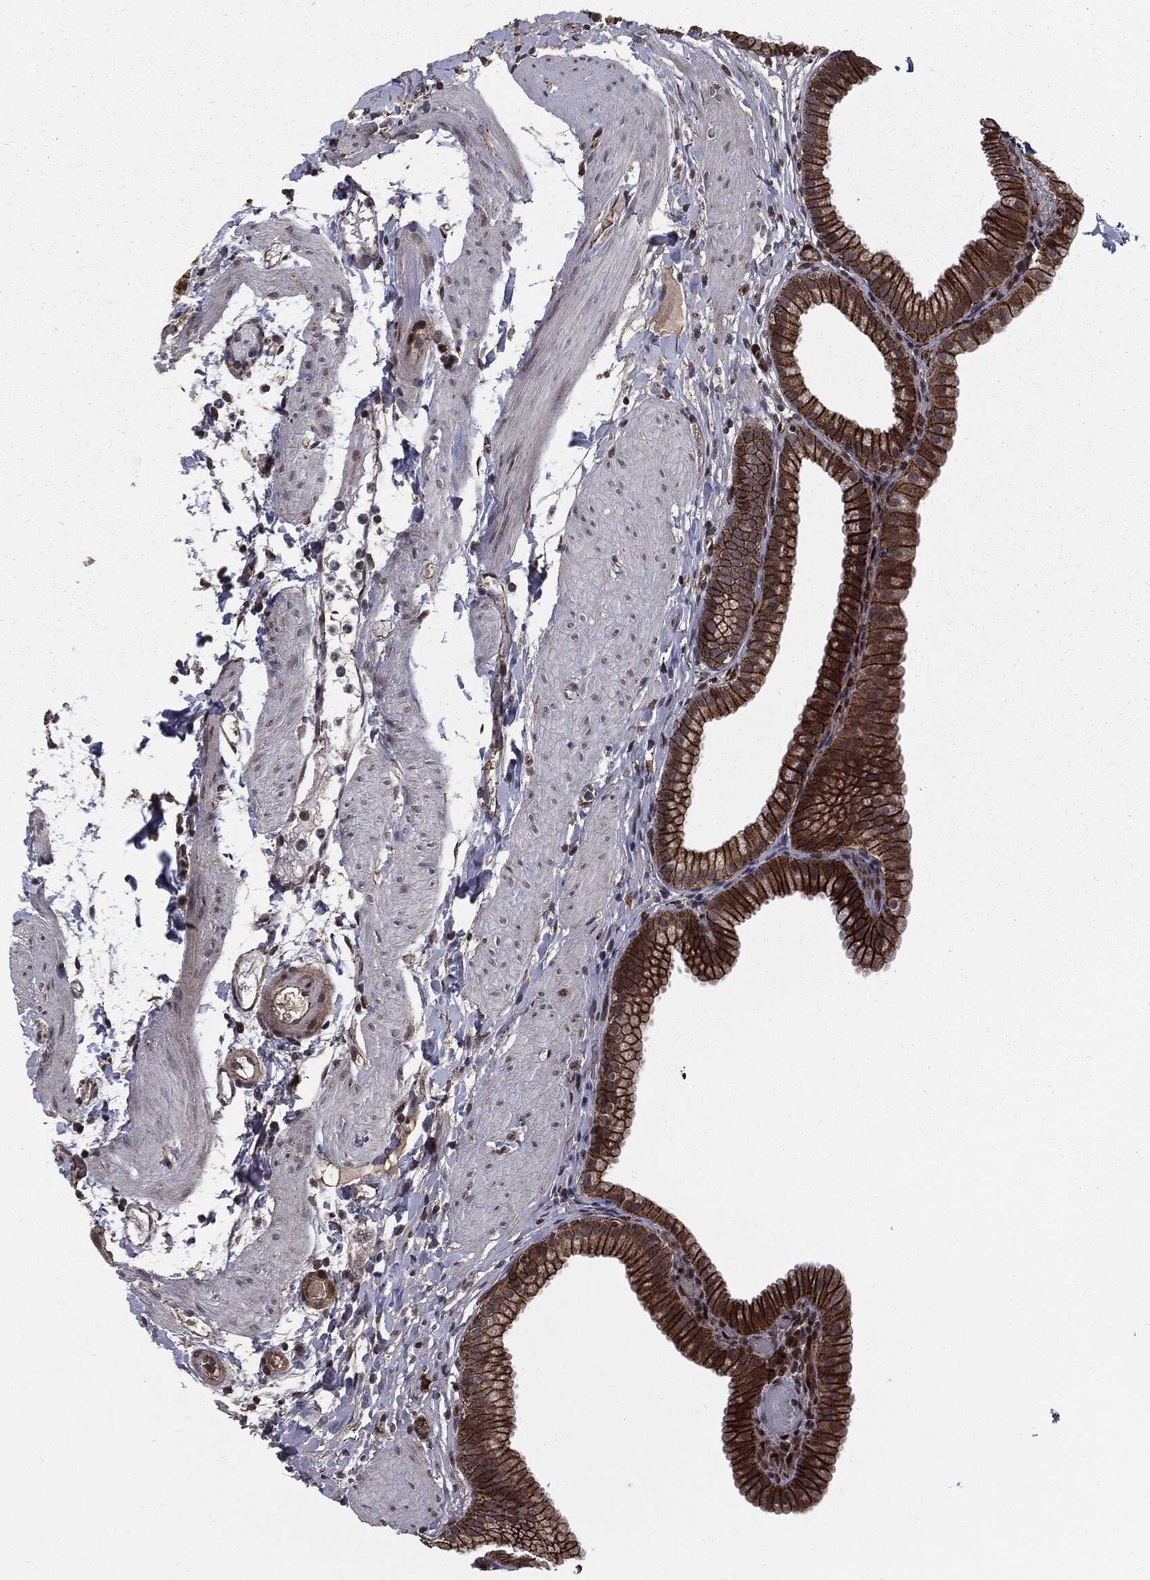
{"staining": {"intensity": "strong", "quantity": ">75%", "location": "cytoplasmic/membranous"}, "tissue": "gallbladder", "cell_type": "Glandular cells", "image_type": "normal", "snomed": [{"axis": "morphology", "description": "Normal tissue, NOS"}, {"axis": "topography", "description": "Gallbladder"}, {"axis": "topography", "description": "Peripheral nerve tissue"}], "caption": "About >75% of glandular cells in normal gallbladder show strong cytoplasmic/membranous protein expression as visualized by brown immunohistochemical staining.", "gene": "PTPA", "patient": {"sex": "female", "age": 45}}